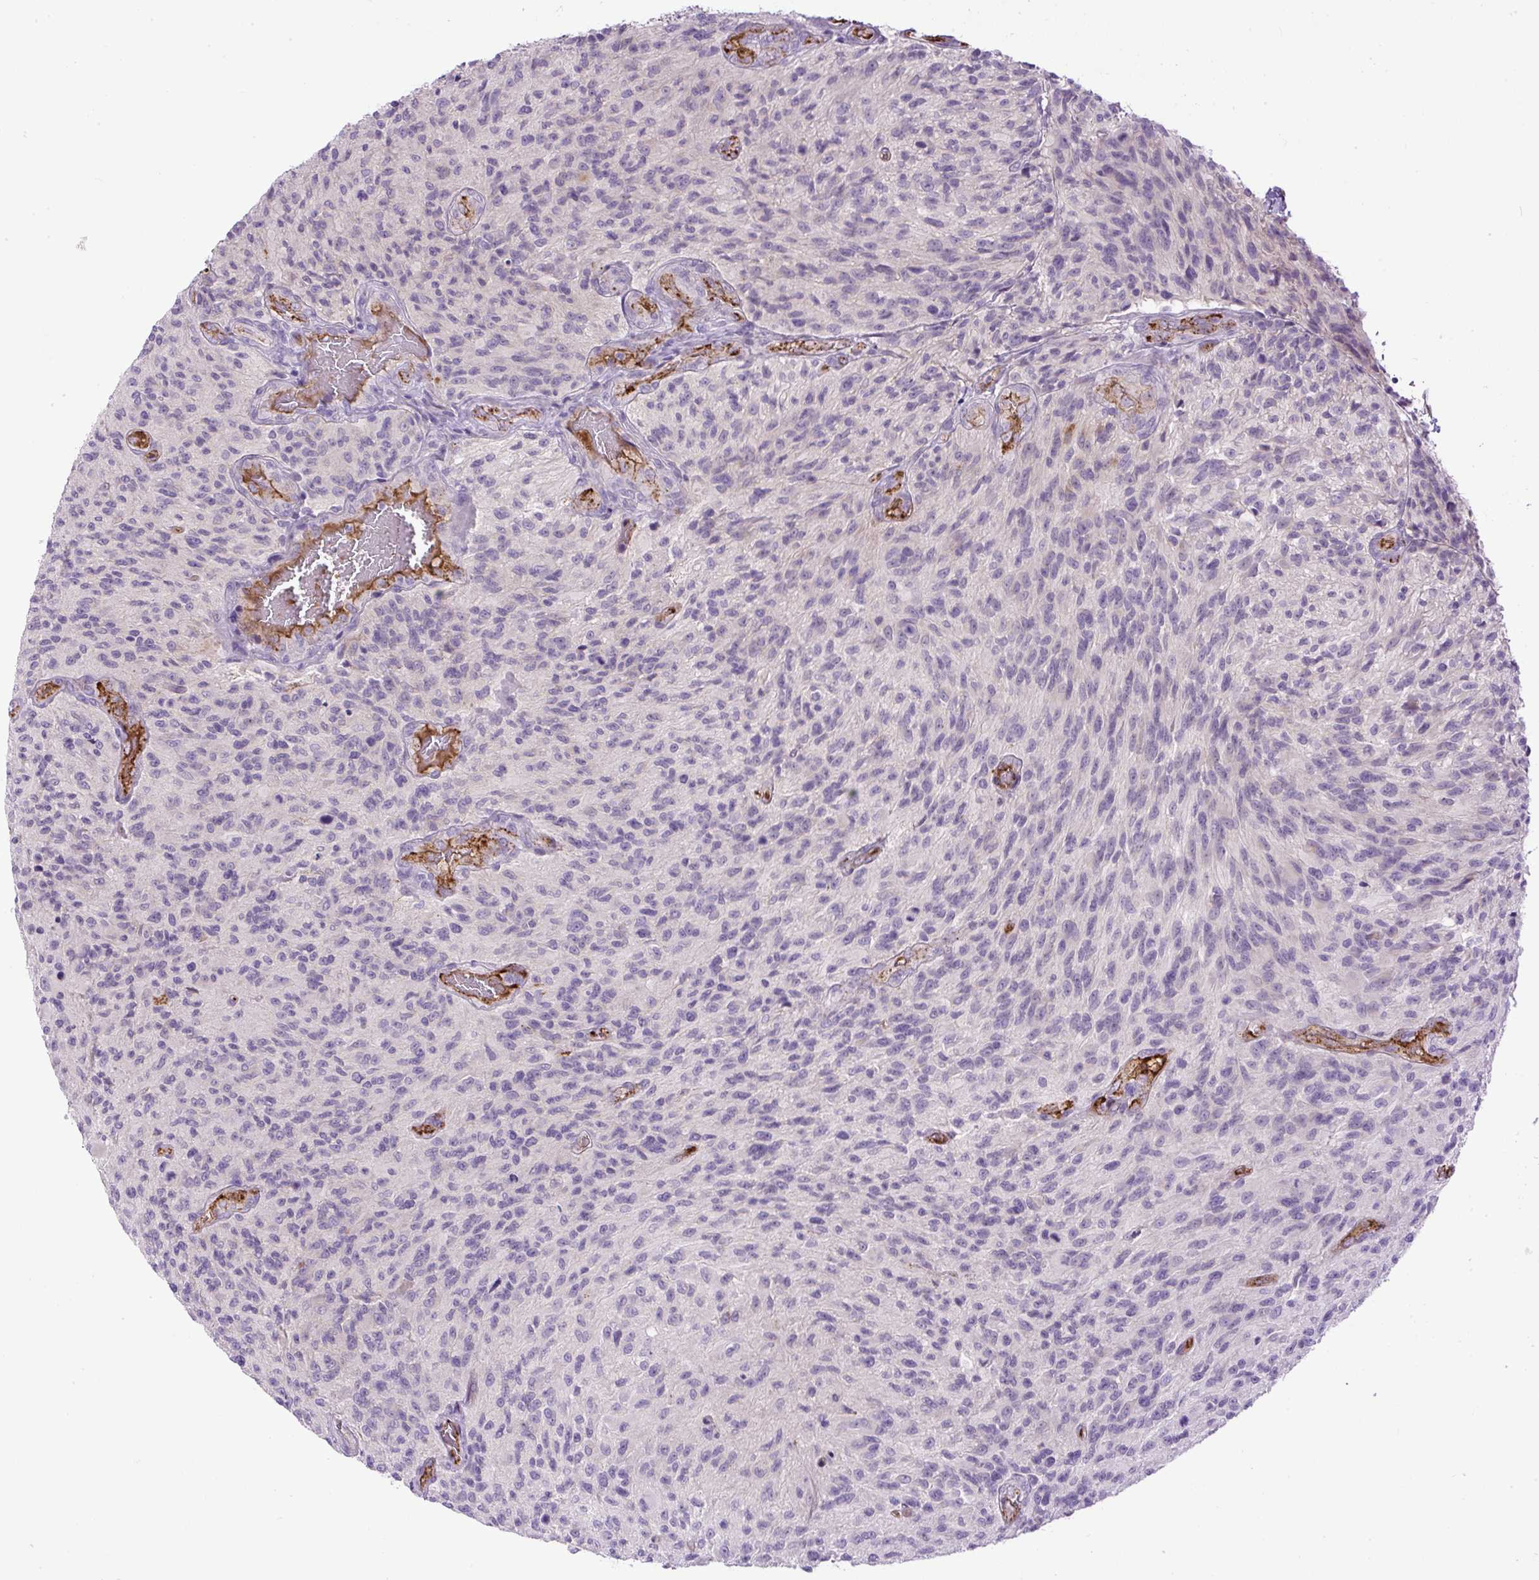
{"staining": {"intensity": "negative", "quantity": "none", "location": "none"}, "tissue": "glioma", "cell_type": "Tumor cells", "image_type": "cancer", "snomed": [{"axis": "morphology", "description": "Normal tissue, NOS"}, {"axis": "morphology", "description": "Glioma, malignant, High grade"}, {"axis": "topography", "description": "Cerebral cortex"}], "caption": "Immunohistochemistry (IHC) histopathology image of neoplastic tissue: malignant glioma (high-grade) stained with DAB (3,3'-diaminobenzidine) reveals no significant protein expression in tumor cells.", "gene": "LEFTY2", "patient": {"sex": "male", "age": 56}}